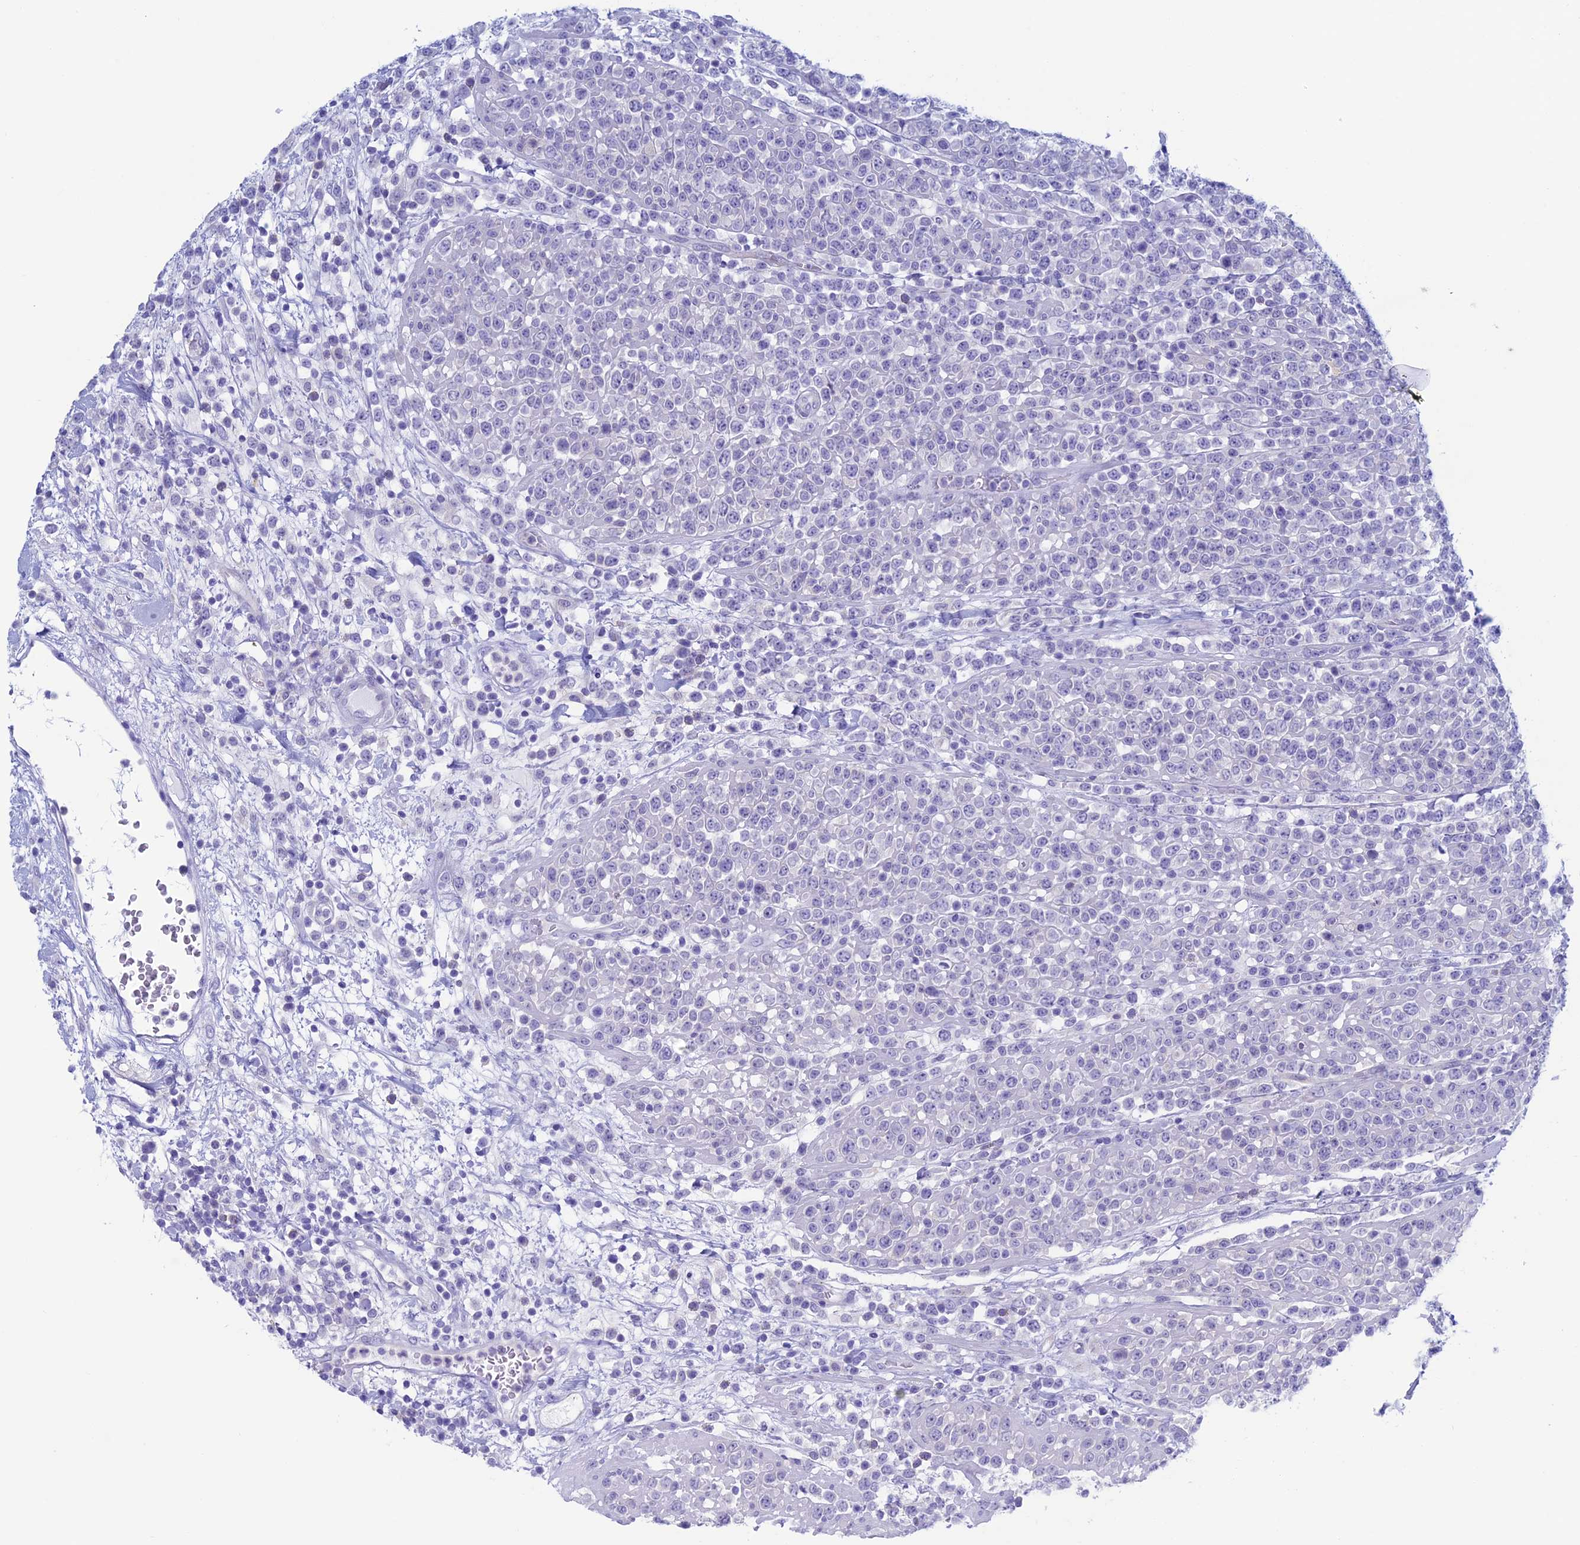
{"staining": {"intensity": "negative", "quantity": "none", "location": "none"}, "tissue": "lymphoma", "cell_type": "Tumor cells", "image_type": "cancer", "snomed": [{"axis": "morphology", "description": "Malignant lymphoma, non-Hodgkin's type, High grade"}, {"axis": "topography", "description": "Colon"}], "caption": "Photomicrograph shows no significant protein staining in tumor cells of high-grade malignant lymphoma, non-Hodgkin's type.", "gene": "KCNK17", "patient": {"sex": "female", "age": 53}}